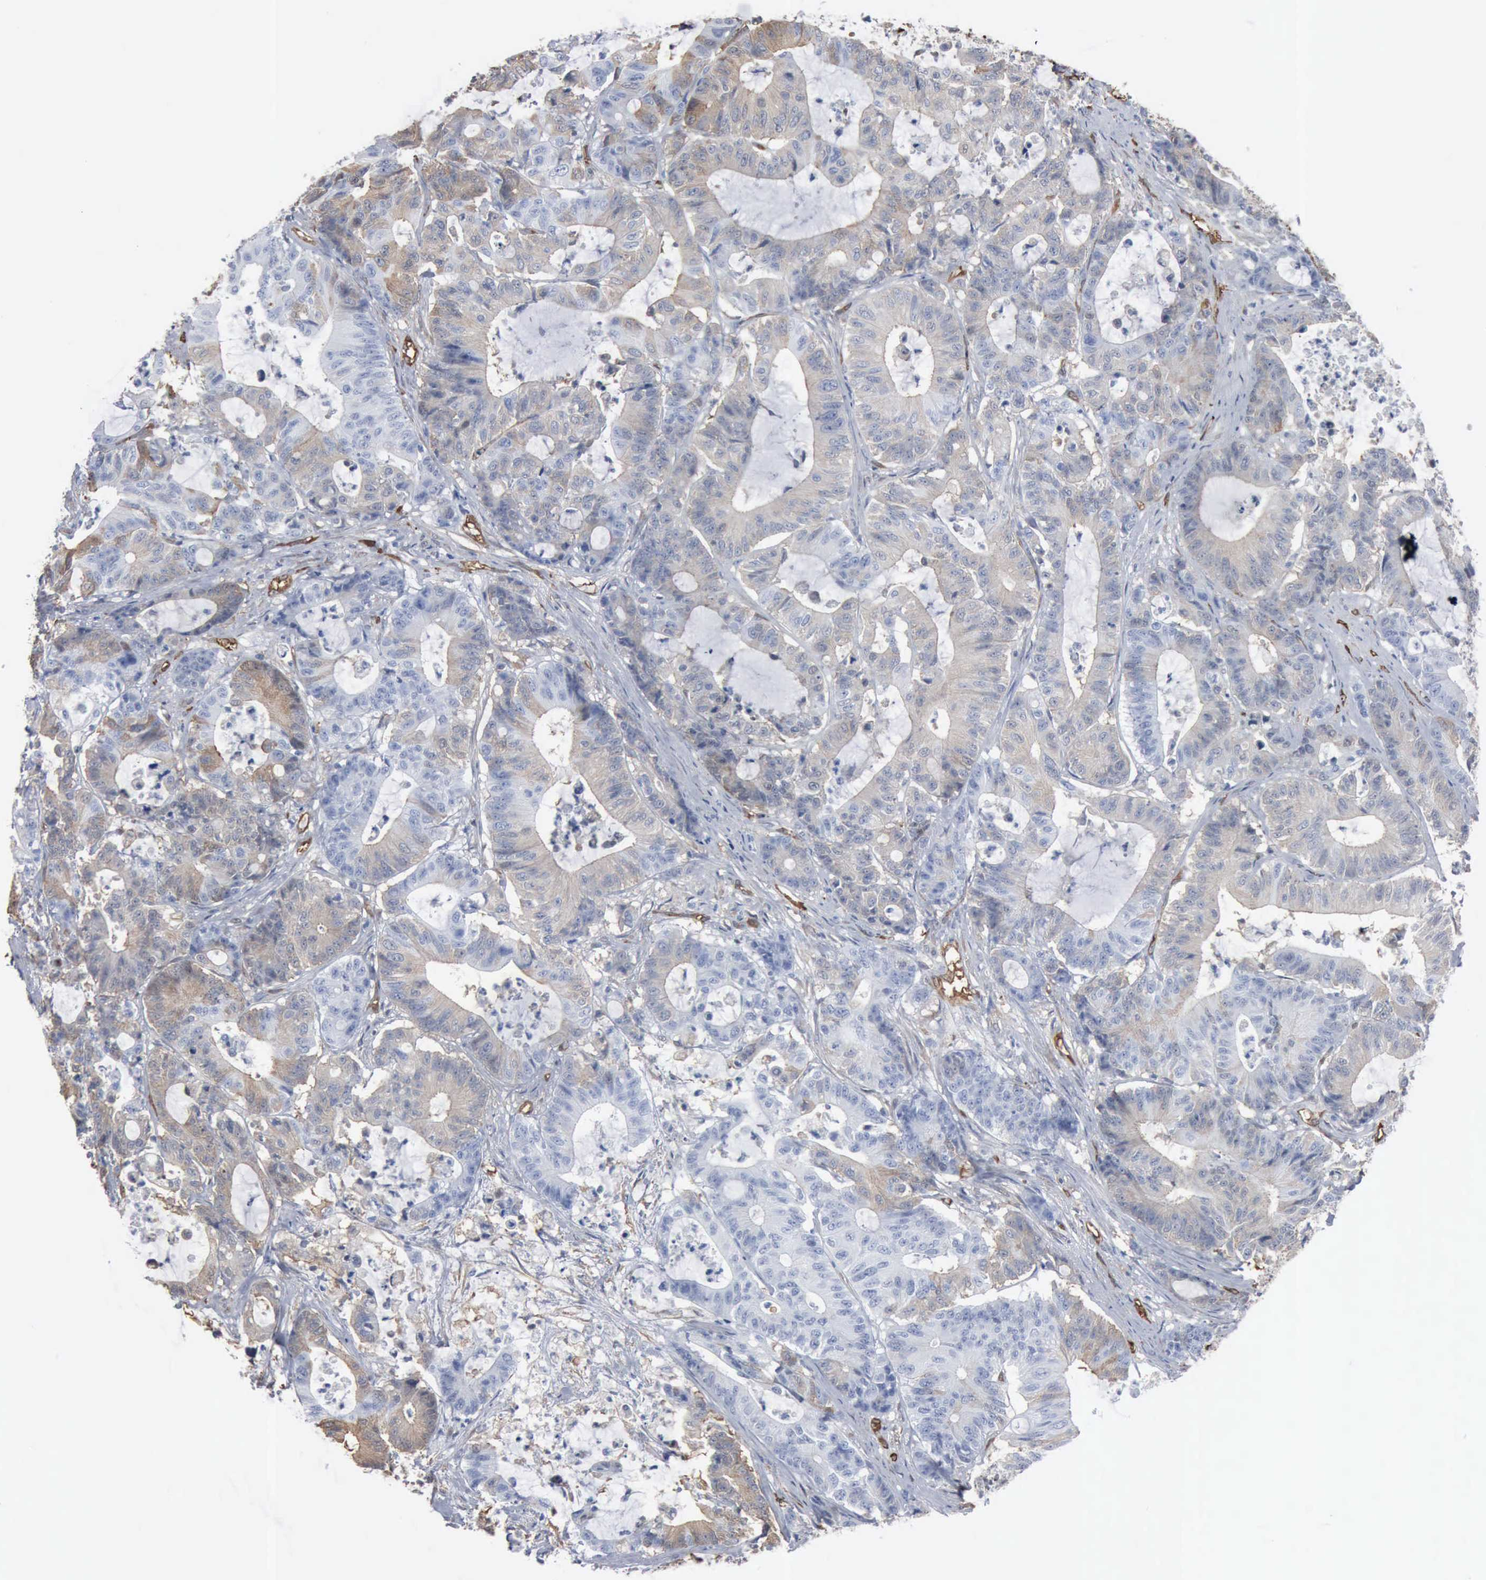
{"staining": {"intensity": "weak", "quantity": "25%-75%", "location": "cytoplasmic/membranous"}, "tissue": "colorectal cancer", "cell_type": "Tumor cells", "image_type": "cancer", "snomed": [{"axis": "morphology", "description": "Adenocarcinoma, NOS"}, {"axis": "topography", "description": "Colon"}], "caption": "This is a photomicrograph of immunohistochemistry staining of colorectal adenocarcinoma, which shows weak staining in the cytoplasmic/membranous of tumor cells.", "gene": "FSCN1", "patient": {"sex": "female", "age": 84}}